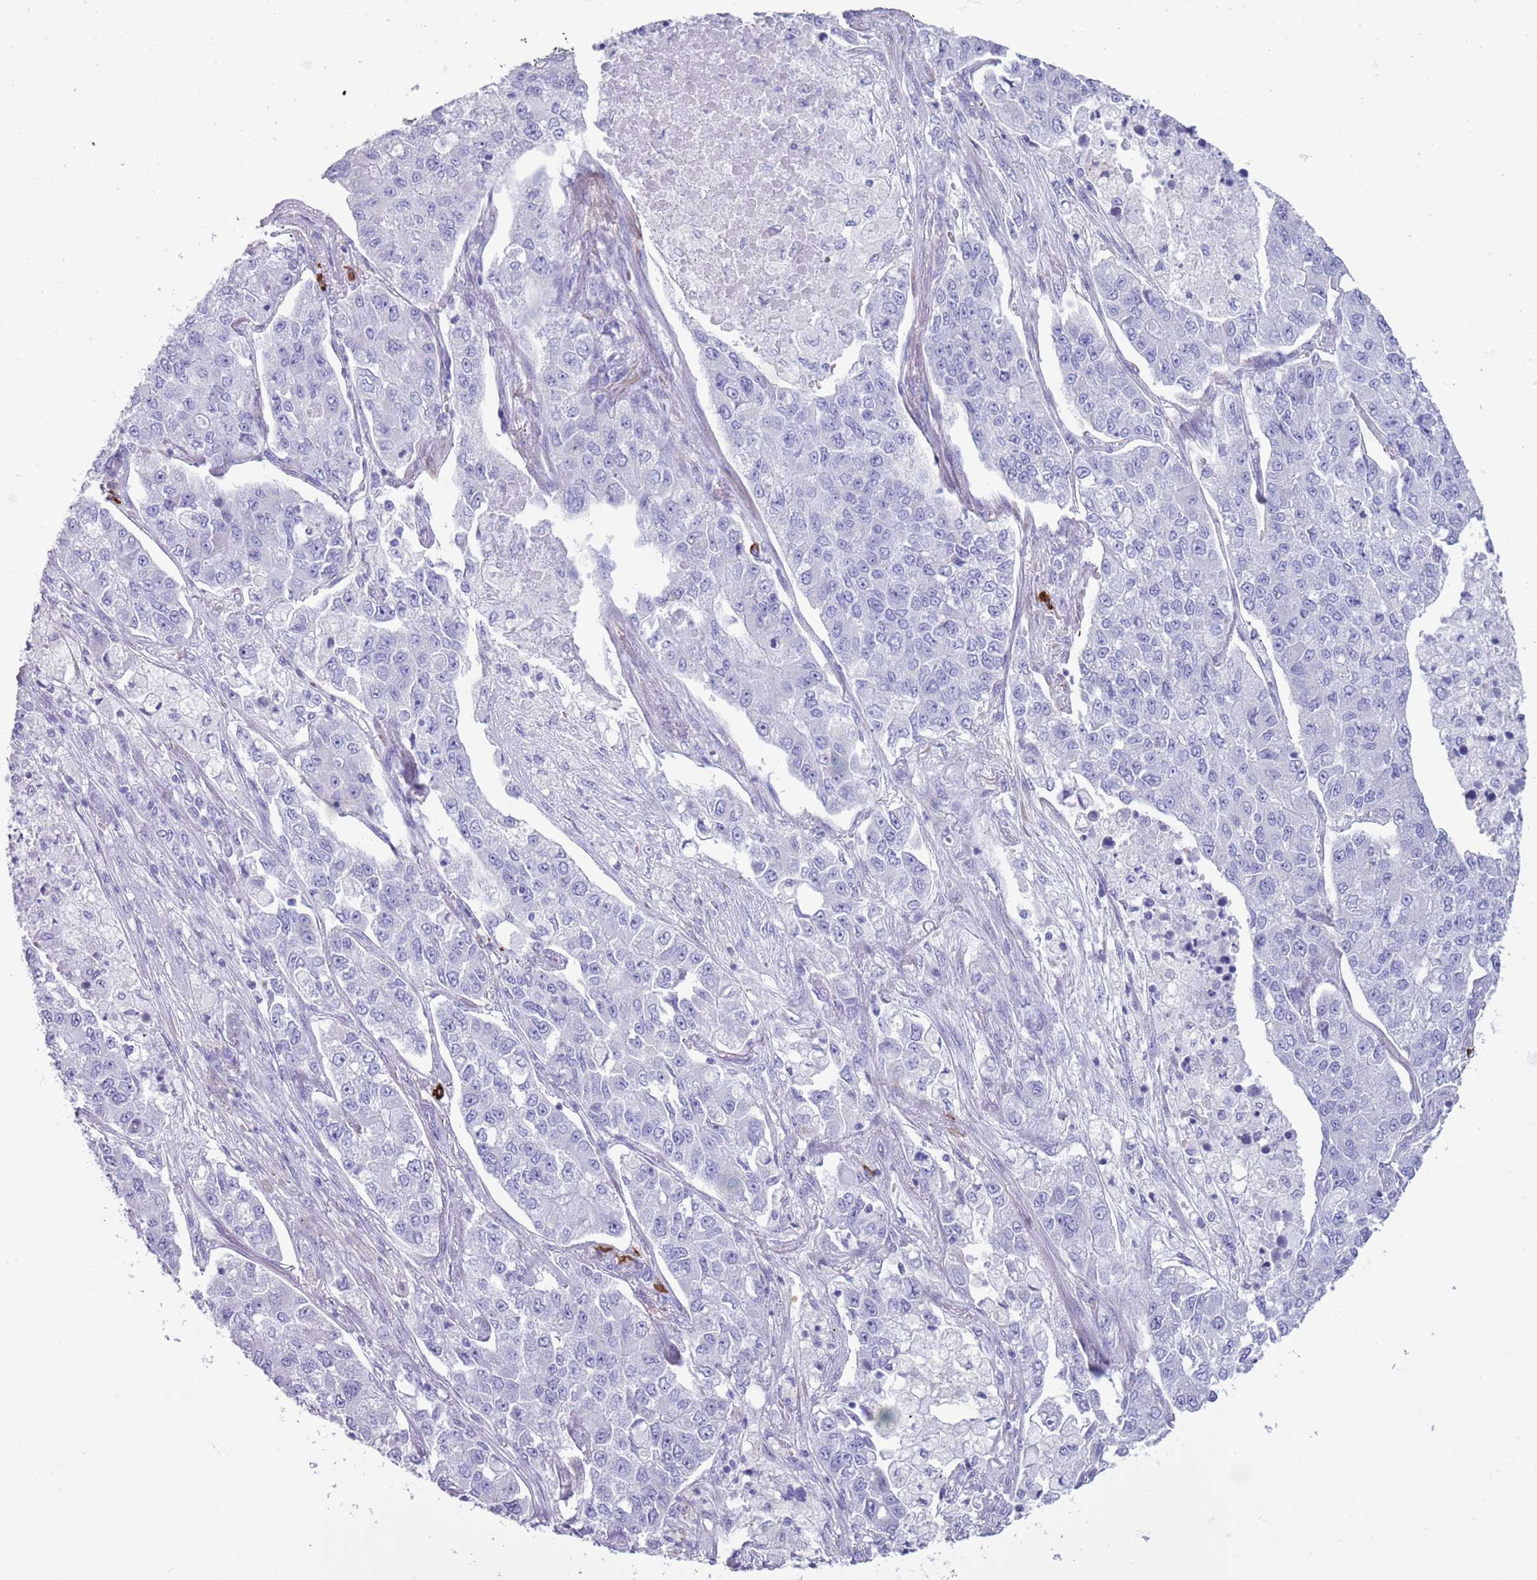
{"staining": {"intensity": "negative", "quantity": "none", "location": "none"}, "tissue": "lung cancer", "cell_type": "Tumor cells", "image_type": "cancer", "snomed": [{"axis": "morphology", "description": "Adenocarcinoma, NOS"}, {"axis": "topography", "description": "Lung"}], "caption": "Adenocarcinoma (lung) stained for a protein using immunohistochemistry displays no positivity tumor cells.", "gene": "LY6G5B", "patient": {"sex": "male", "age": 49}}